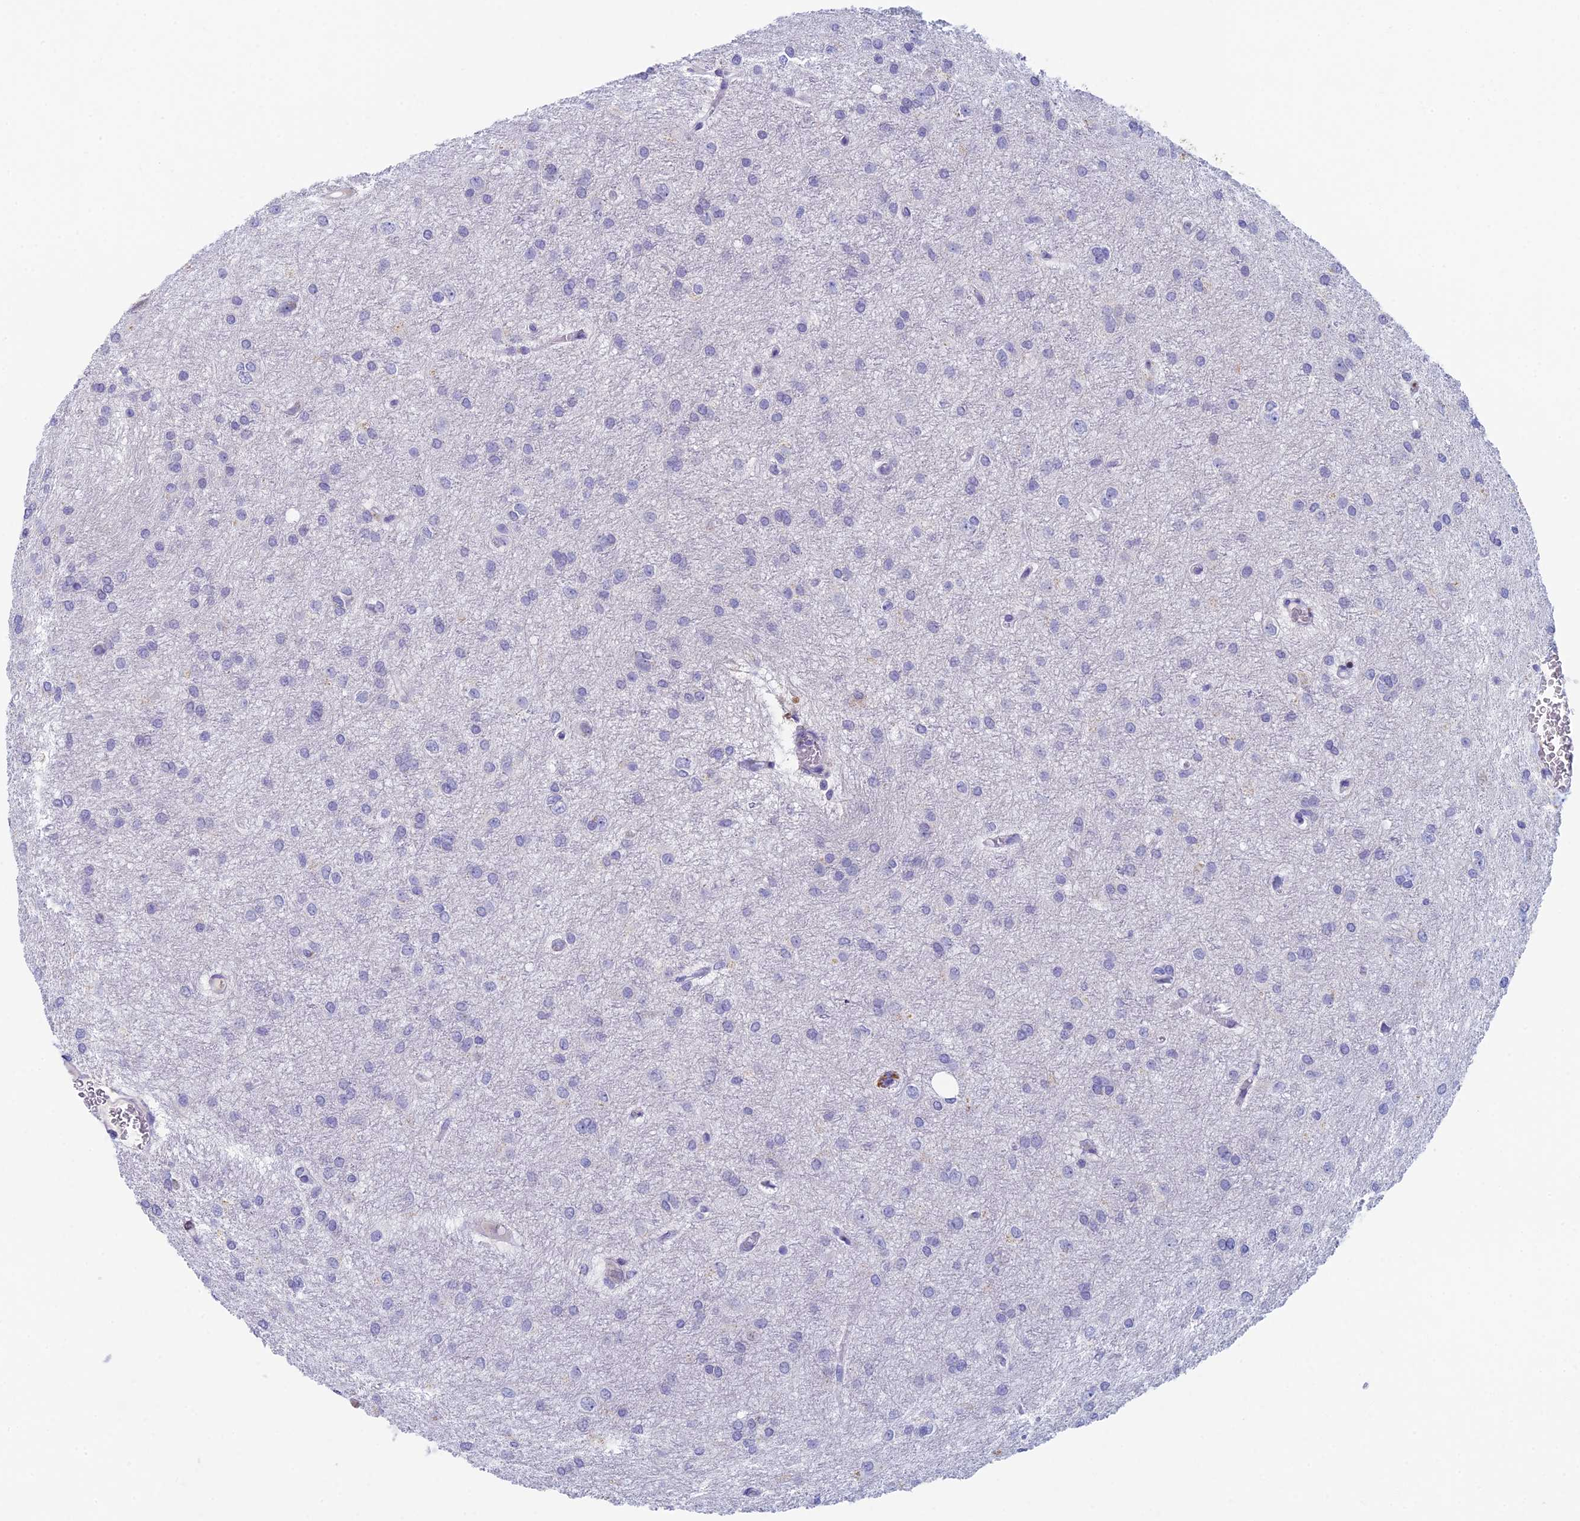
{"staining": {"intensity": "negative", "quantity": "none", "location": "none"}, "tissue": "glioma", "cell_type": "Tumor cells", "image_type": "cancer", "snomed": [{"axis": "morphology", "description": "Glioma, malignant, High grade"}, {"axis": "topography", "description": "Brain"}], "caption": "This is a image of immunohistochemistry (IHC) staining of malignant glioma (high-grade), which shows no staining in tumor cells.", "gene": "REXO5", "patient": {"sex": "female", "age": 50}}